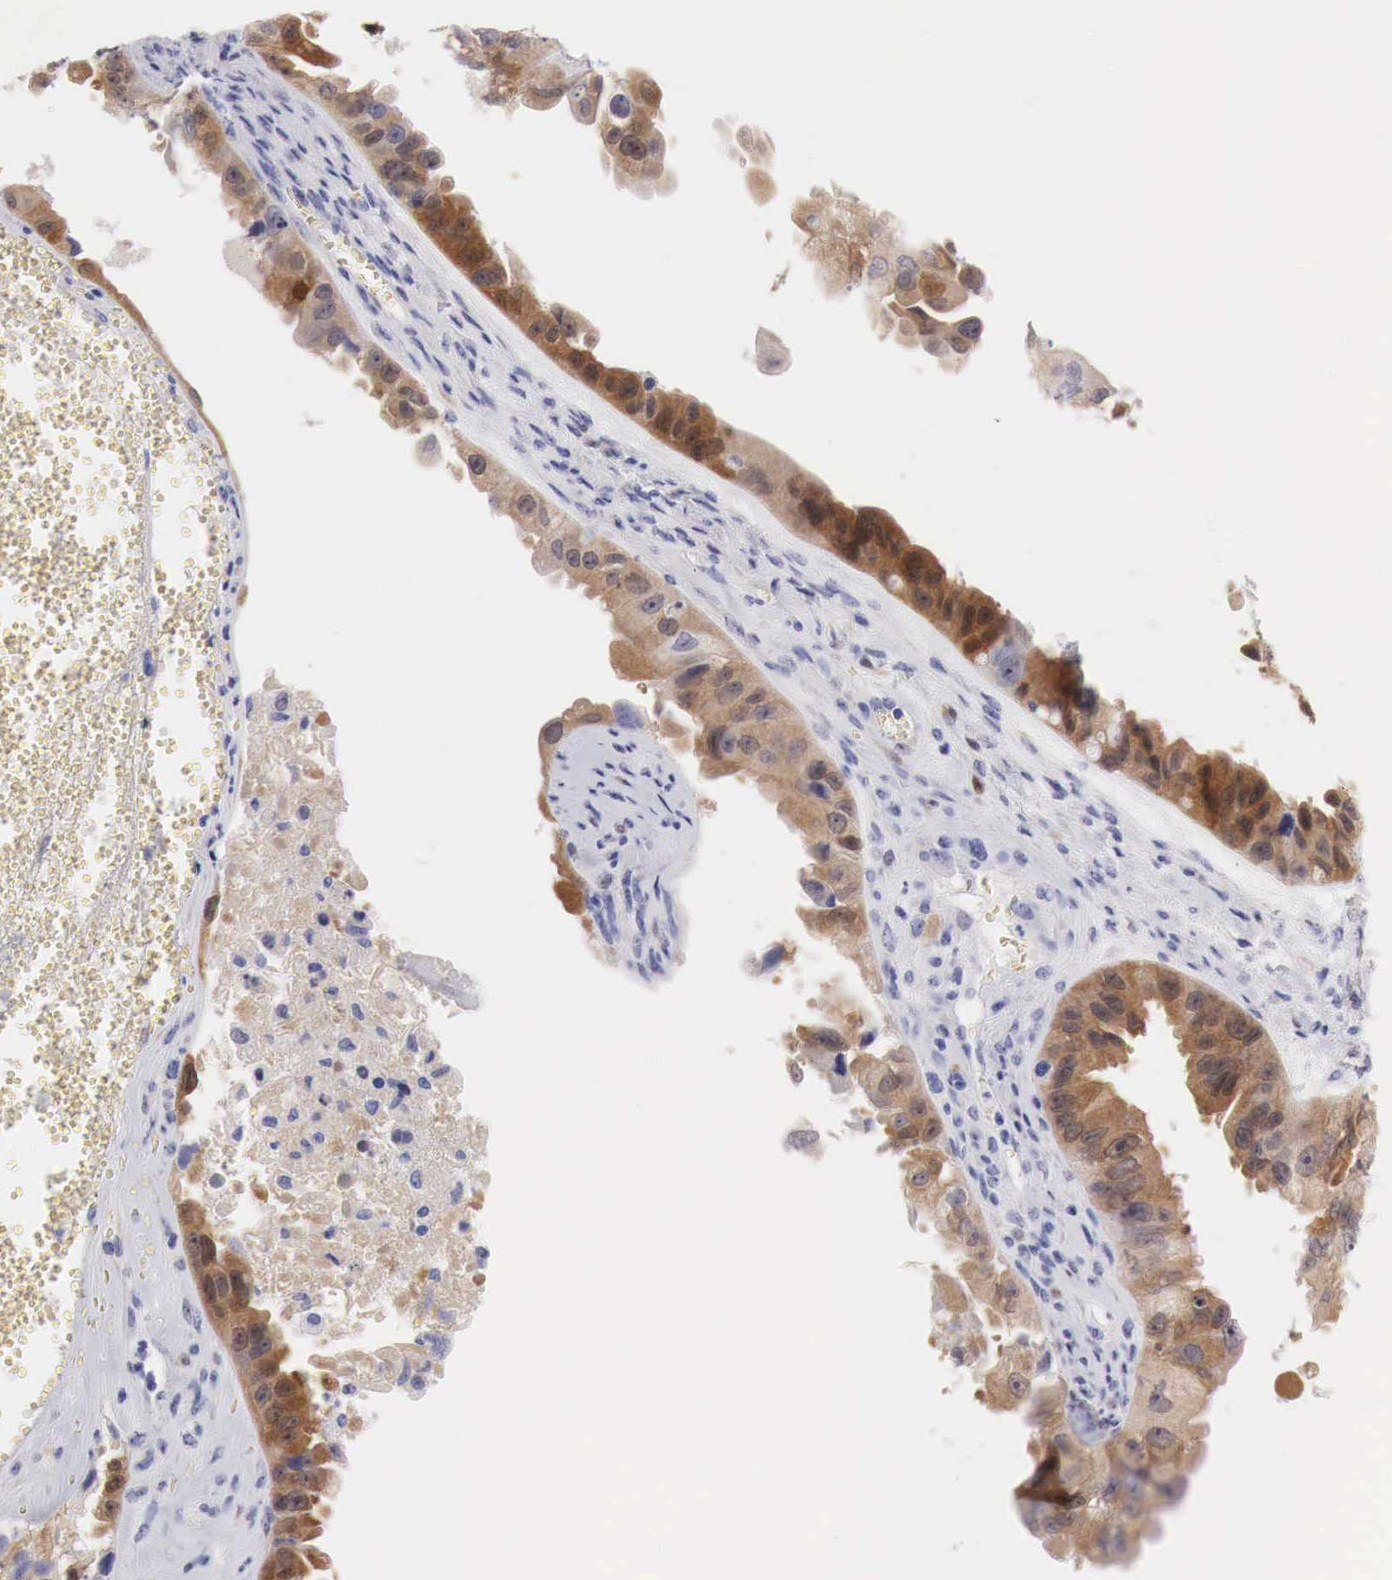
{"staining": {"intensity": "strong", "quantity": ">75%", "location": "cytoplasmic/membranous"}, "tissue": "ovarian cancer", "cell_type": "Tumor cells", "image_type": "cancer", "snomed": [{"axis": "morphology", "description": "Carcinoma, endometroid"}, {"axis": "topography", "description": "Ovary"}], "caption": "IHC of ovarian cancer demonstrates high levels of strong cytoplasmic/membranous expression in about >75% of tumor cells. (brown staining indicates protein expression, while blue staining denotes nuclei).", "gene": "CDKN2A", "patient": {"sex": "female", "age": 85}}